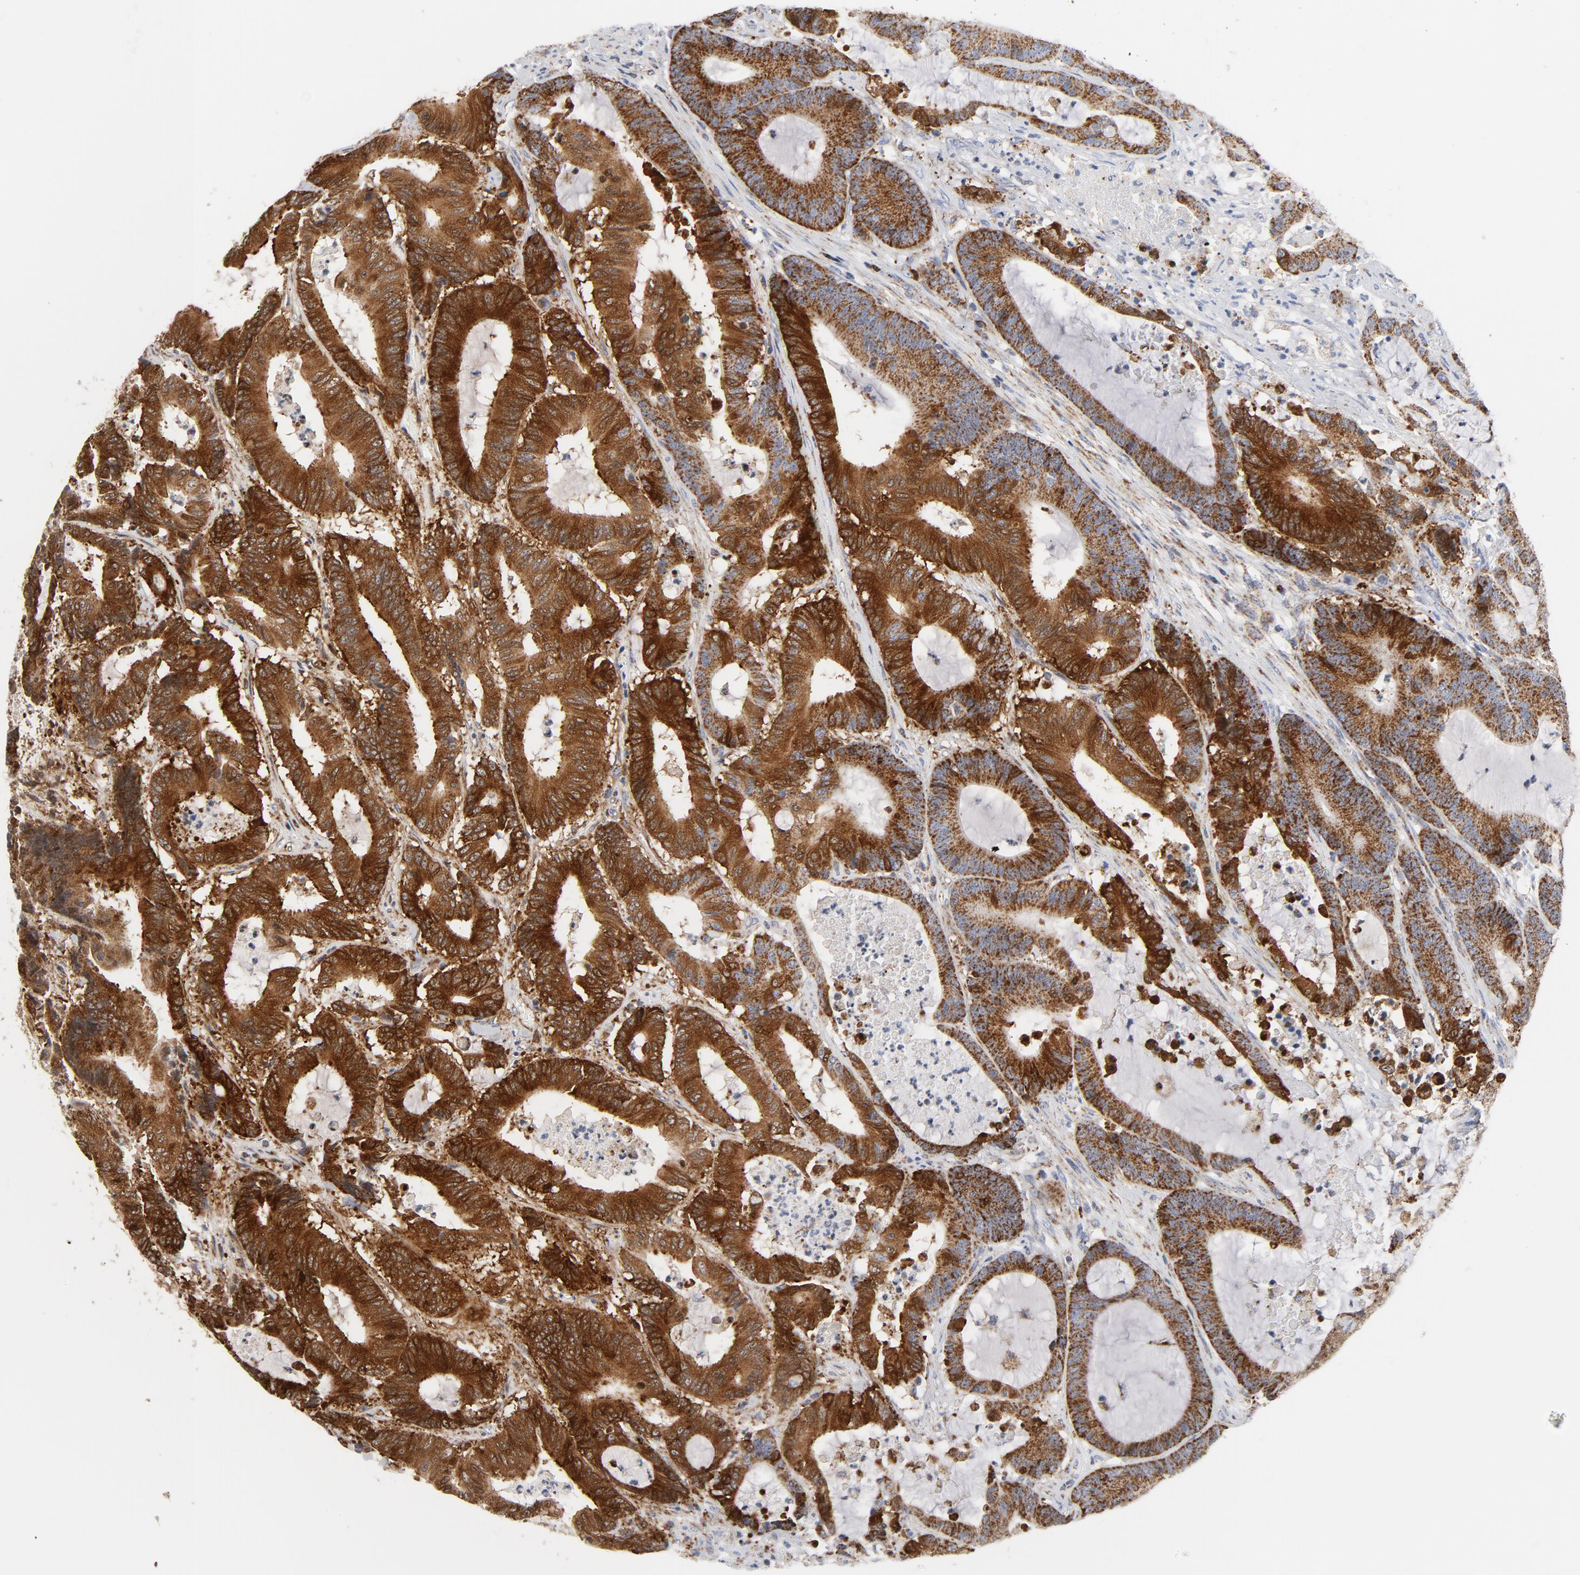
{"staining": {"intensity": "strong", "quantity": ">75%", "location": "cytoplasmic/membranous"}, "tissue": "colorectal cancer", "cell_type": "Tumor cells", "image_type": "cancer", "snomed": [{"axis": "morphology", "description": "Adenocarcinoma, NOS"}, {"axis": "topography", "description": "Colon"}], "caption": "Tumor cells display strong cytoplasmic/membranous positivity in approximately >75% of cells in colorectal adenocarcinoma.", "gene": "CYCS", "patient": {"sex": "female", "age": 84}}